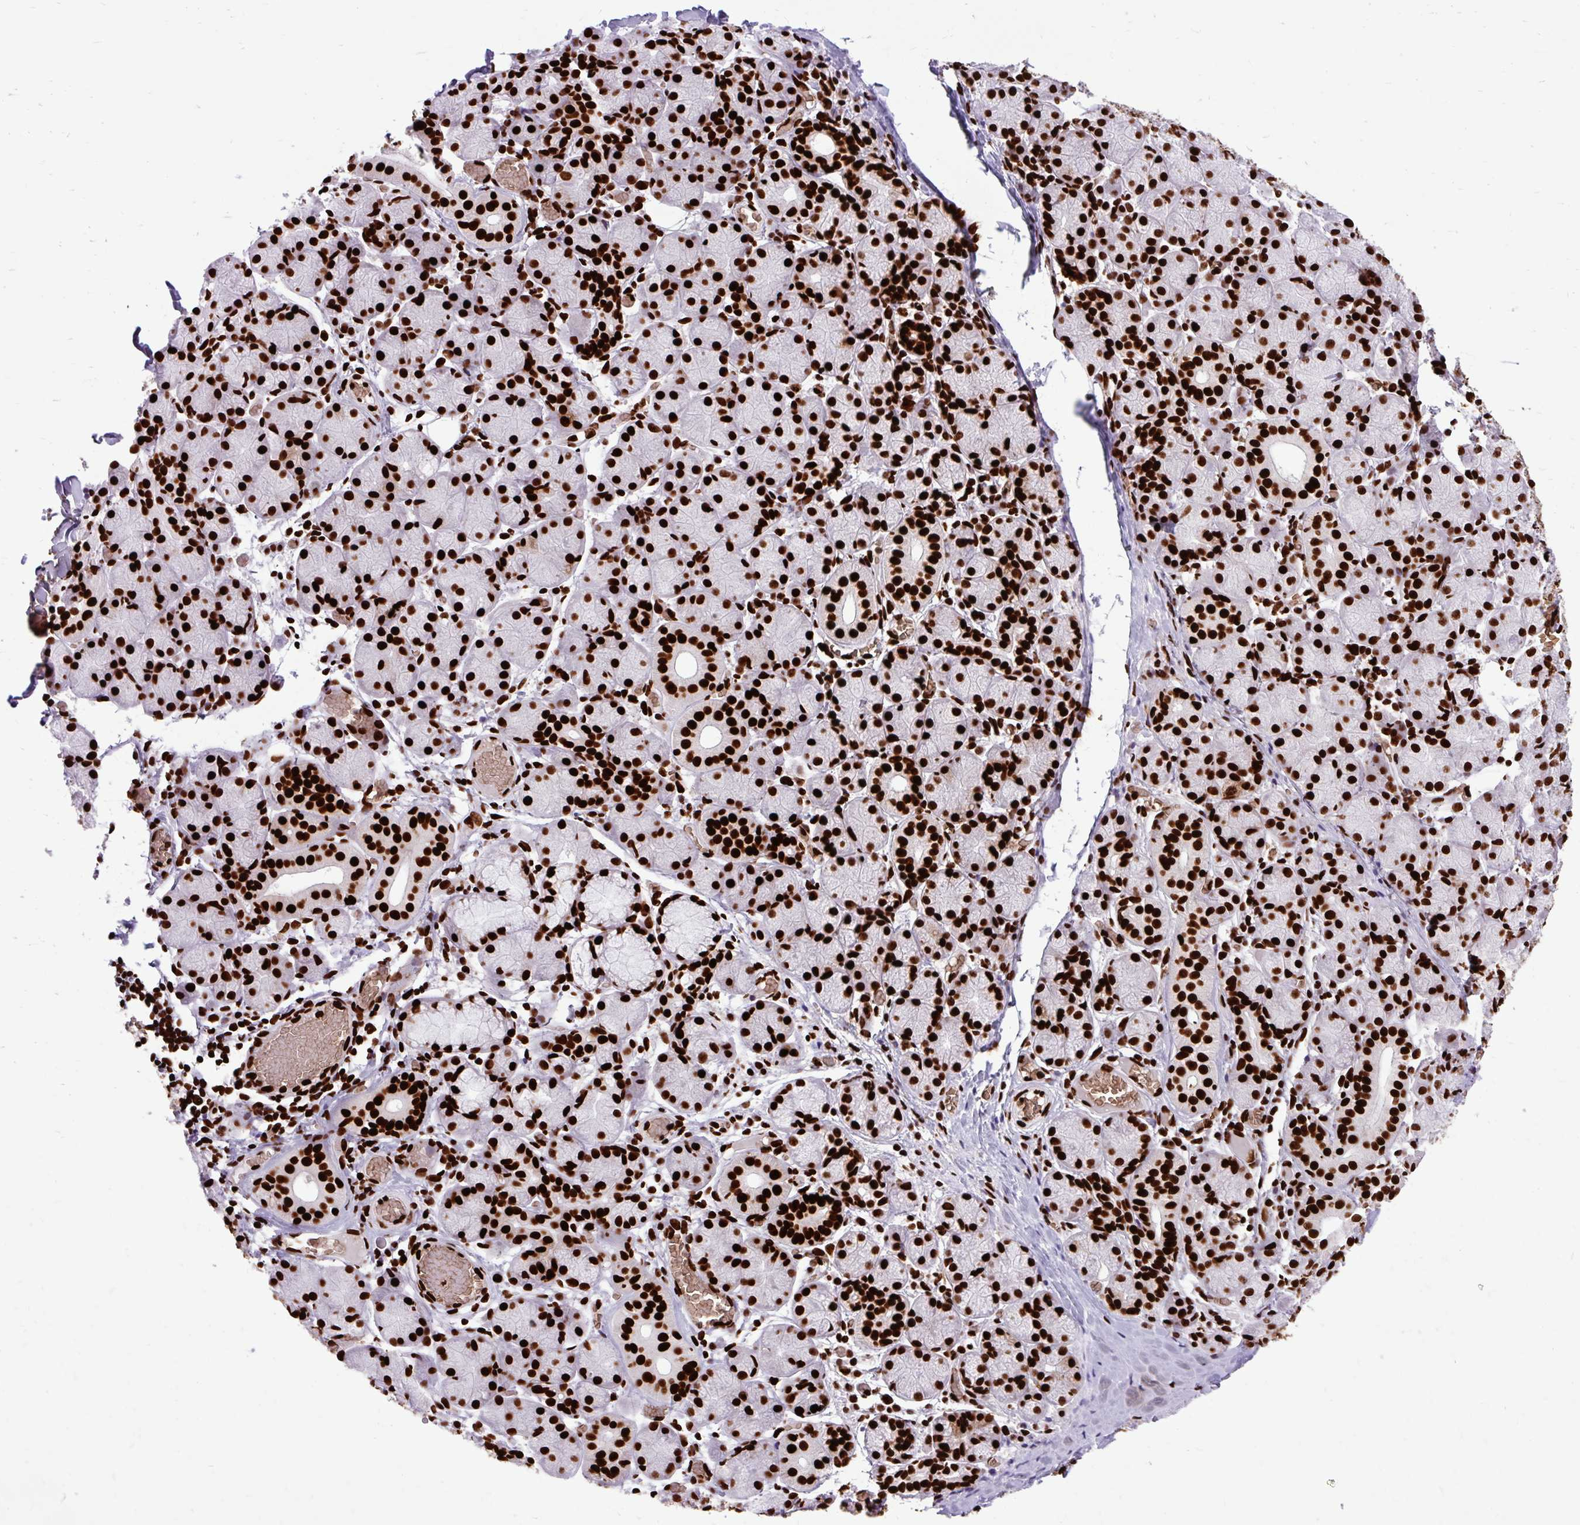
{"staining": {"intensity": "strong", "quantity": ">75%", "location": "nuclear"}, "tissue": "salivary gland", "cell_type": "Glandular cells", "image_type": "normal", "snomed": [{"axis": "morphology", "description": "Normal tissue, NOS"}, {"axis": "topography", "description": "Salivary gland"}], "caption": "Immunohistochemical staining of benign salivary gland exhibits strong nuclear protein staining in about >75% of glandular cells.", "gene": "FUS", "patient": {"sex": "female", "age": 24}}